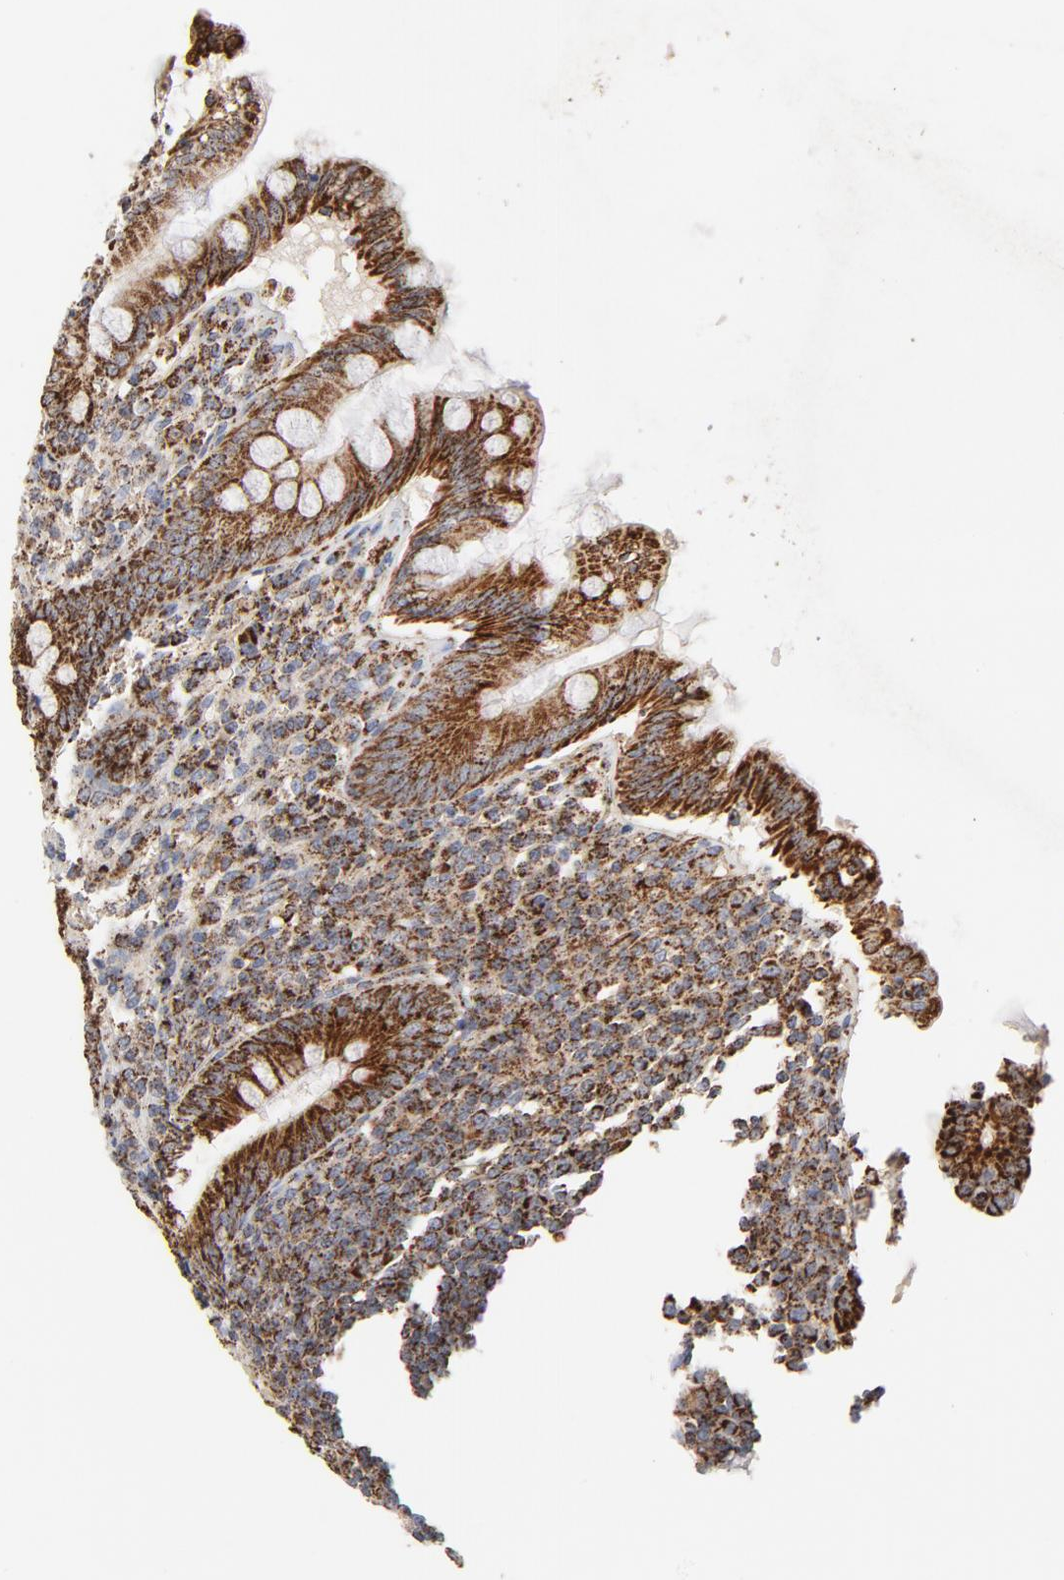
{"staining": {"intensity": "strong", "quantity": ">75%", "location": "cytoplasmic/membranous"}, "tissue": "appendix", "cell_type": "Glandular cells", "image_type": "normal", "snomed": [{"axis": "morphology", "description": "Normal tissue, NOS"}, {"axis": "topography", "description": "Appendix"}], "caption": "A high-resolution micrograph shows IHC staining of normal appendix, which reveals strong cytoplasmic/membranous expression in about >75% of glandular cells.", "gene": "PCNX4", "patient": {"sex": "female", "age": 66}}